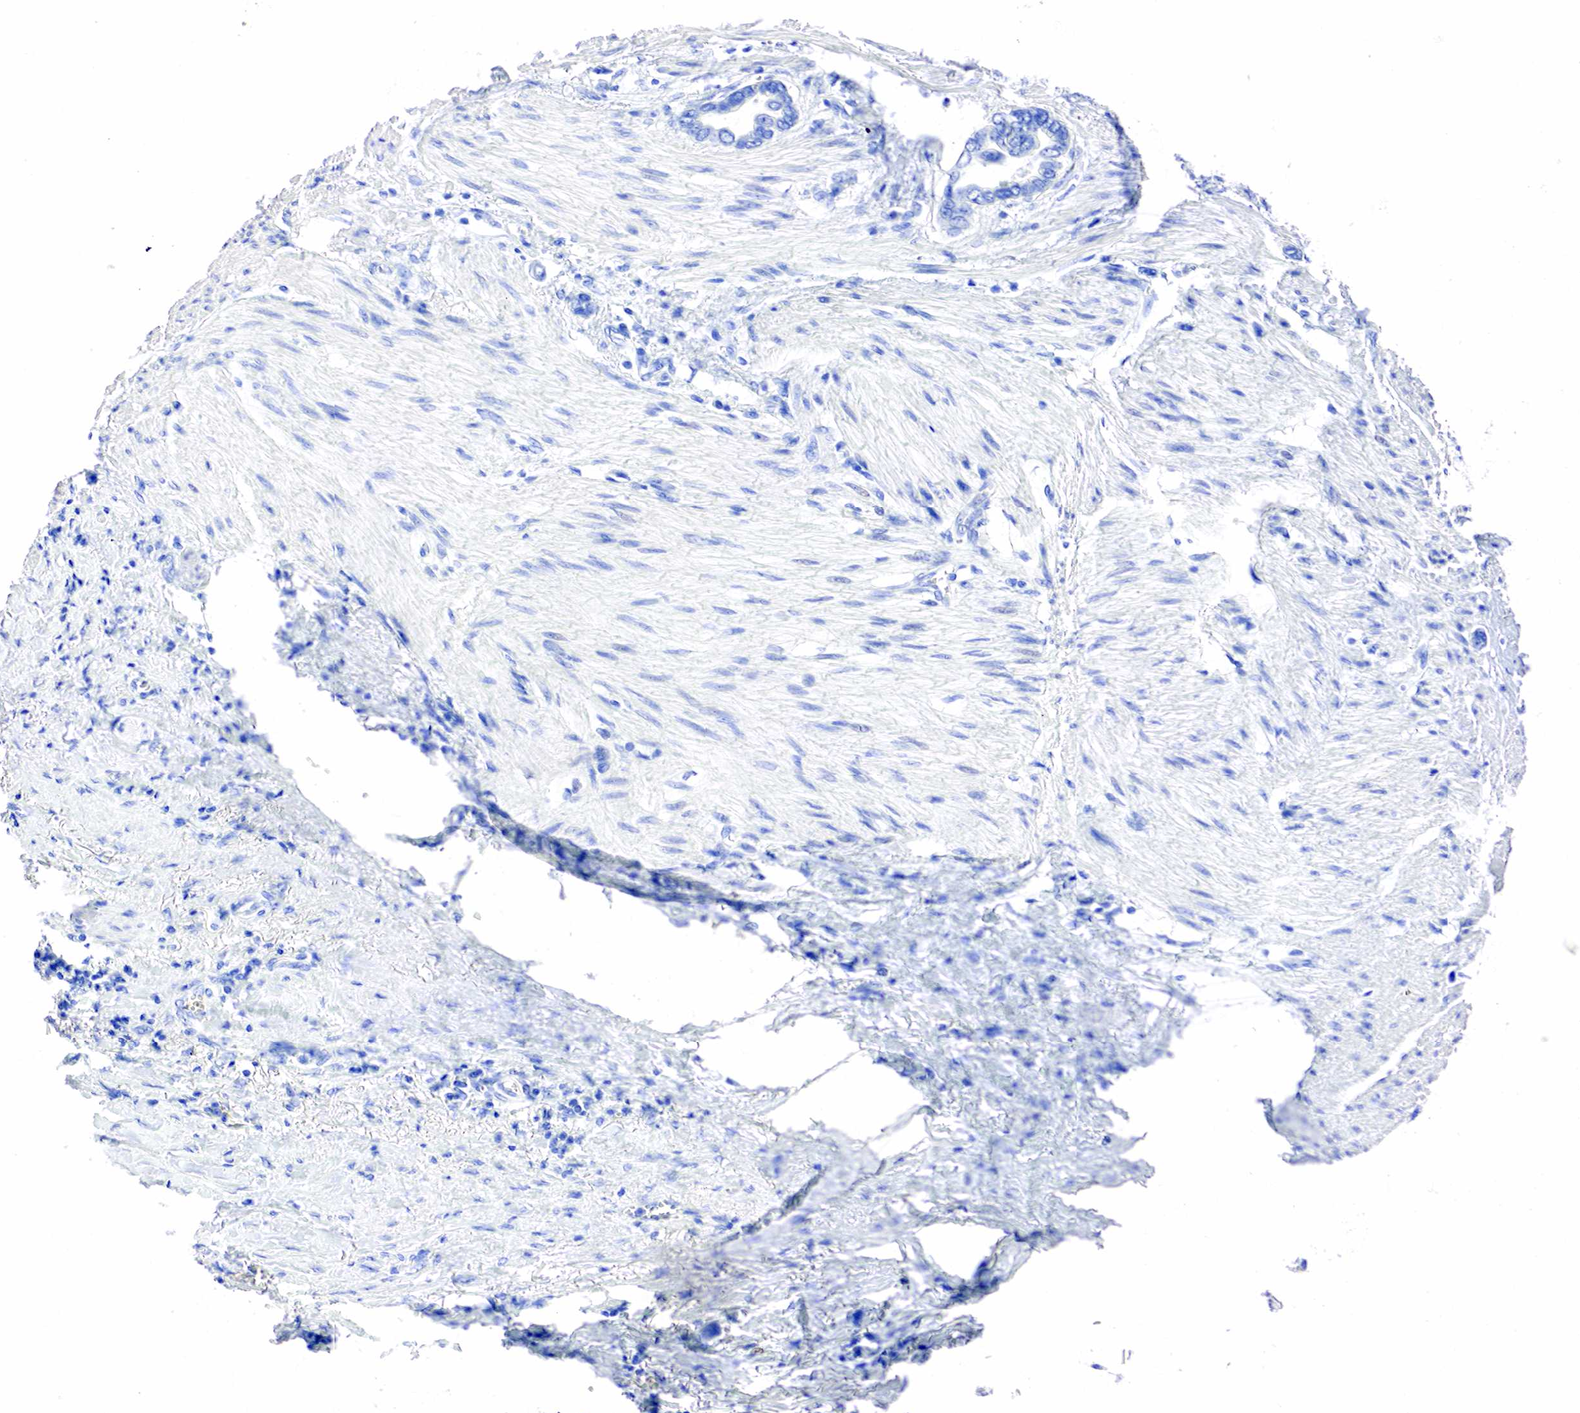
{"staining": {"intensity": "negative", "quantity": "none", "location": "none"}, "tissue": "stomach cancer", "cell_type": "Tumor cells", "image_type": "cancer", "snomed": [{"axis": "morphology", "description": "Adenocarcinoma, NOS"}, {"axis": "topography", "description": "Stomach"}], "caption": "High magnification brightfield microscopy of stomach adenocarcinoma stained with DAB (3,3'-diaminobenzidine) (brown) and counterstained with hematoxylin (blue): tumor cells show no significant positivity.", "gene": "PGR", "patient": {"sex": "male", "age": 78}}